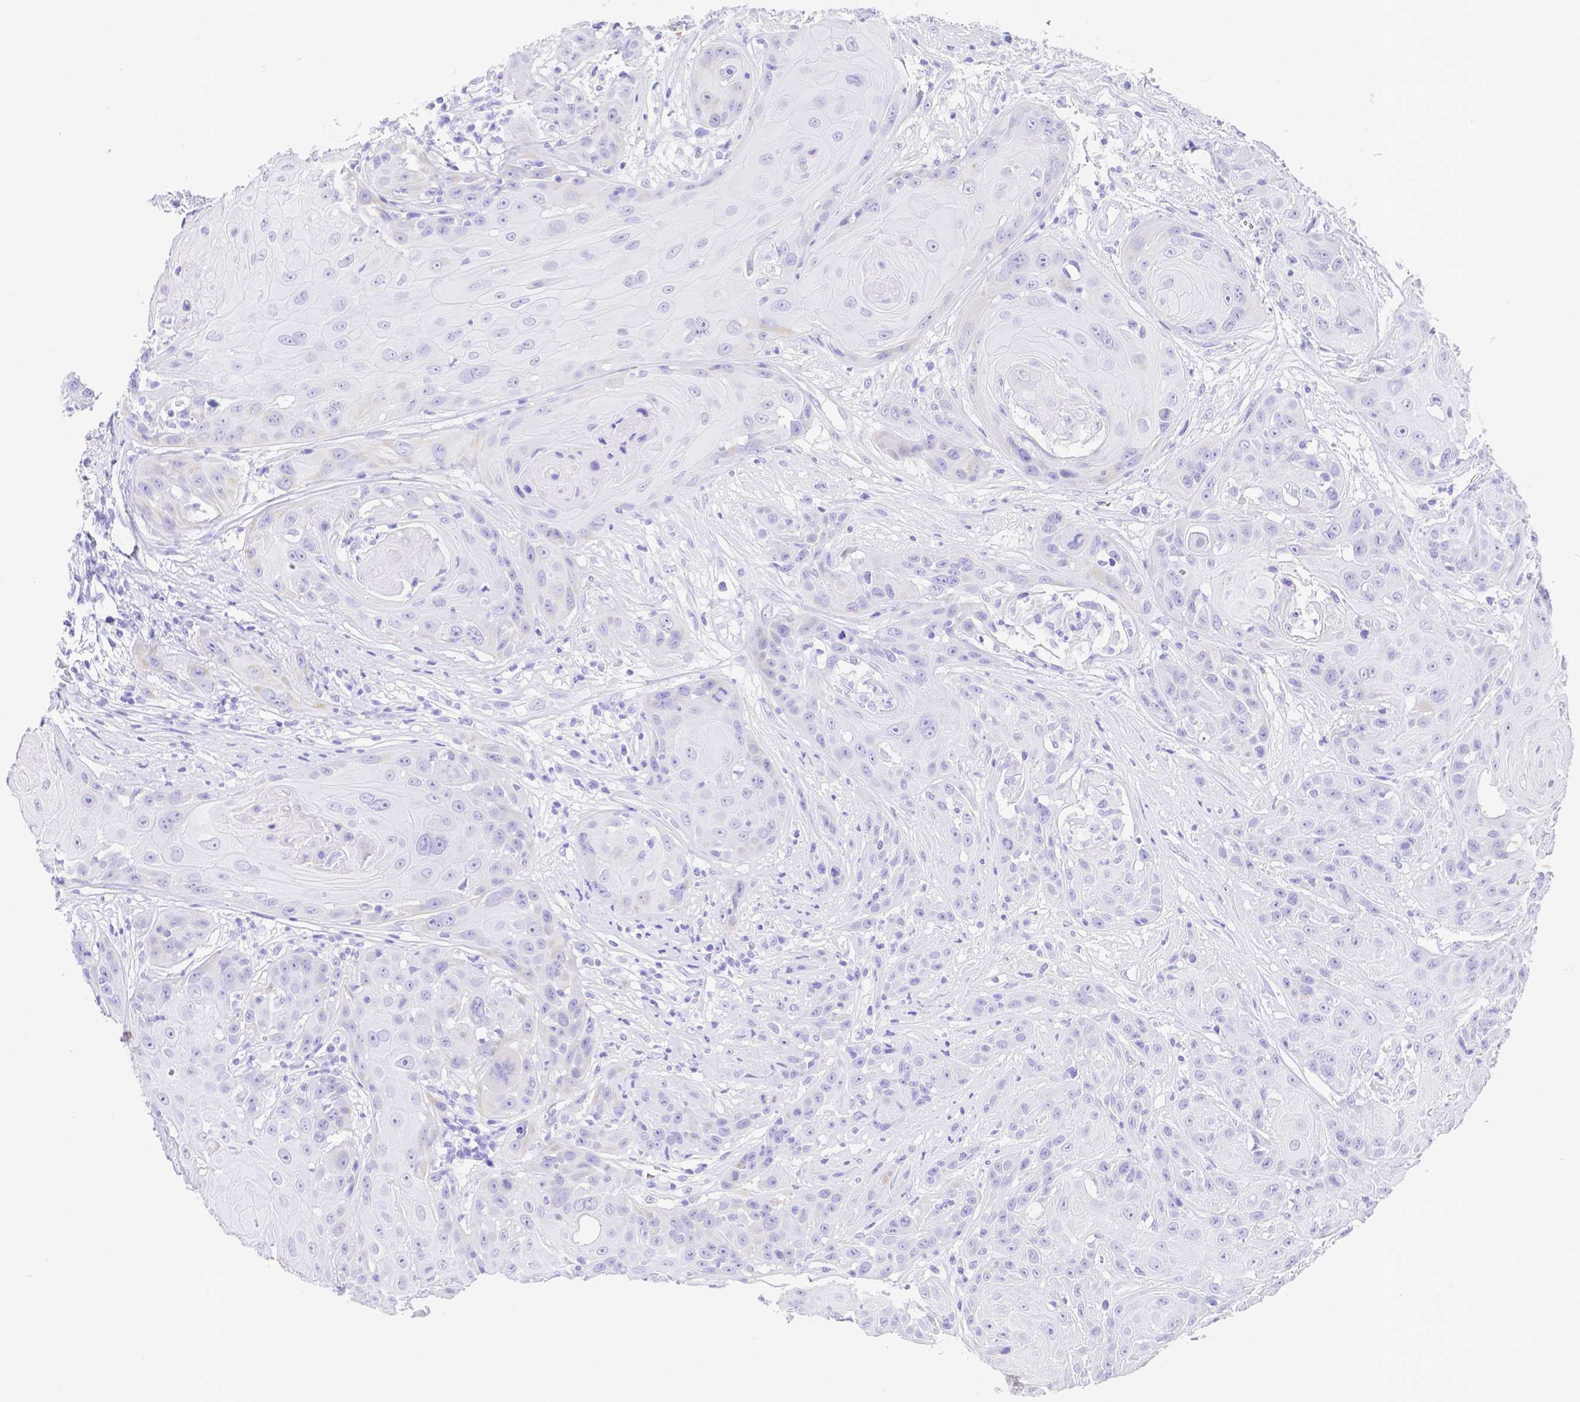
{"staining": {"intensity": "negative", "quantity": "none", "location": "none"}, "tissue": "head and neck cancer", "cell_type": "Tumor cells", "image_type": "cancer", "snomed": [{"axis": "morphology", "description": "Squamous cell carcinoma, NOS"}, {"axis": "topography", "description": "Skin"}, {"axis": "topography", "description": "Head-Neck"}], "caption": "Immunohistochemical staining of human squamous cell carcinoma (head and neck) displays no significant expression in tumor cells. The staining is performed using DAB (3,3'-diaminobenzidine) brown chromogen with nuclei counter-stained in using hematoxylin.", "gene": "SMR3A", "patient": {"sex": "male", "age": 80}}